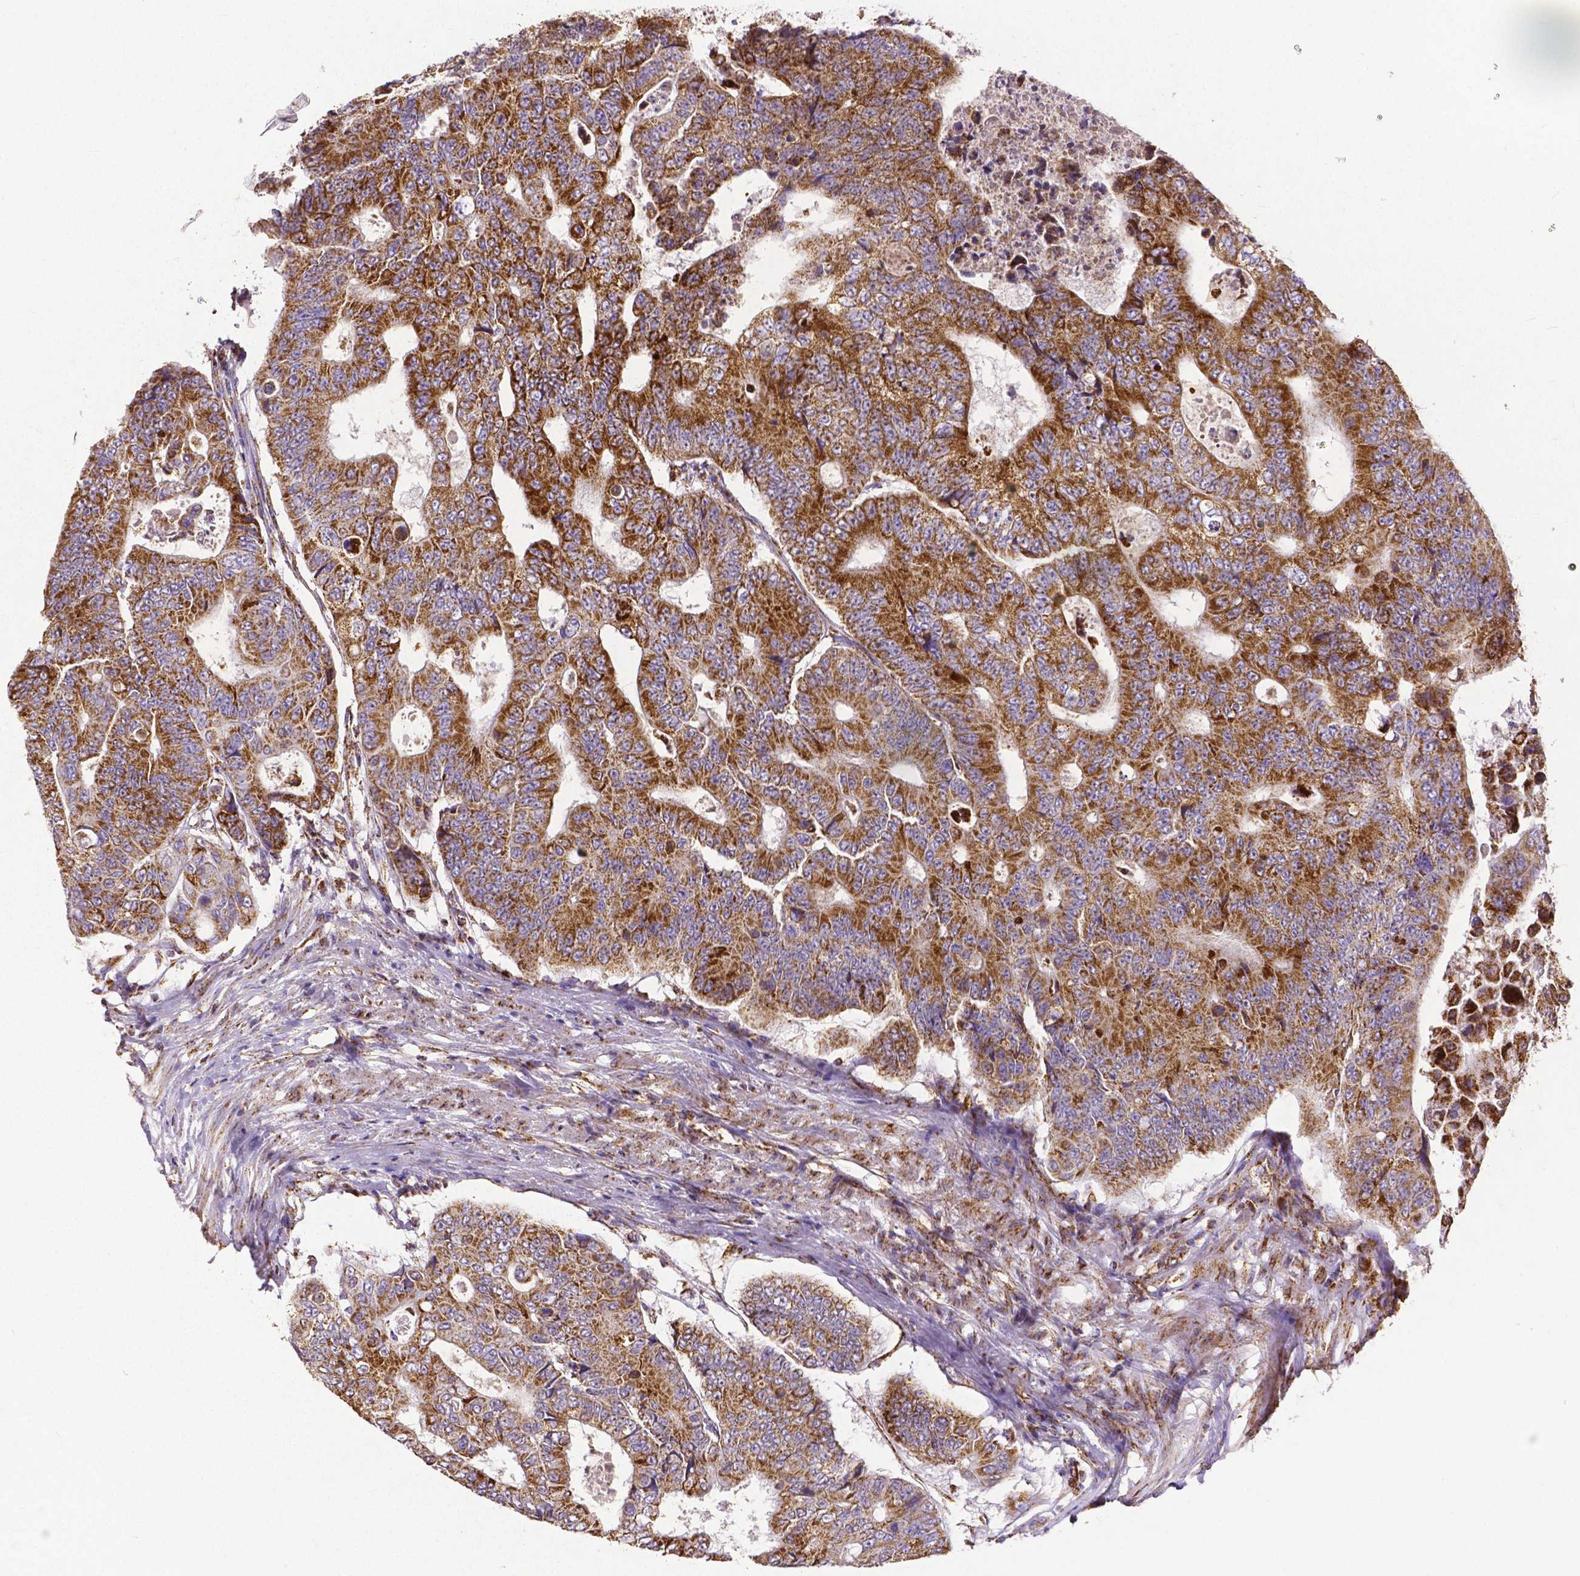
{"staining": {"intensity": "moderate", "quantity": ">75%", "location": "cytoplasmic/membranous"}, "tissue": "colorectal cancer", "cell_type": "Tumor cells", "image_type": "cancer", "snomed": [{"axis": "morphology", "description": "Adenocarcinoma, NOS"}, {"axis": "topography", "description": "Colon"}], "caption": "There is medium levels of moderate cytoplasmic/membranous positivity in tumor cells of colorectal cancer (adenocarcinoma), as demonstrated by immunohistochemical staining (brown color).", "gene": "MACC1", "patient": {"sex": "female", "age": 48}}